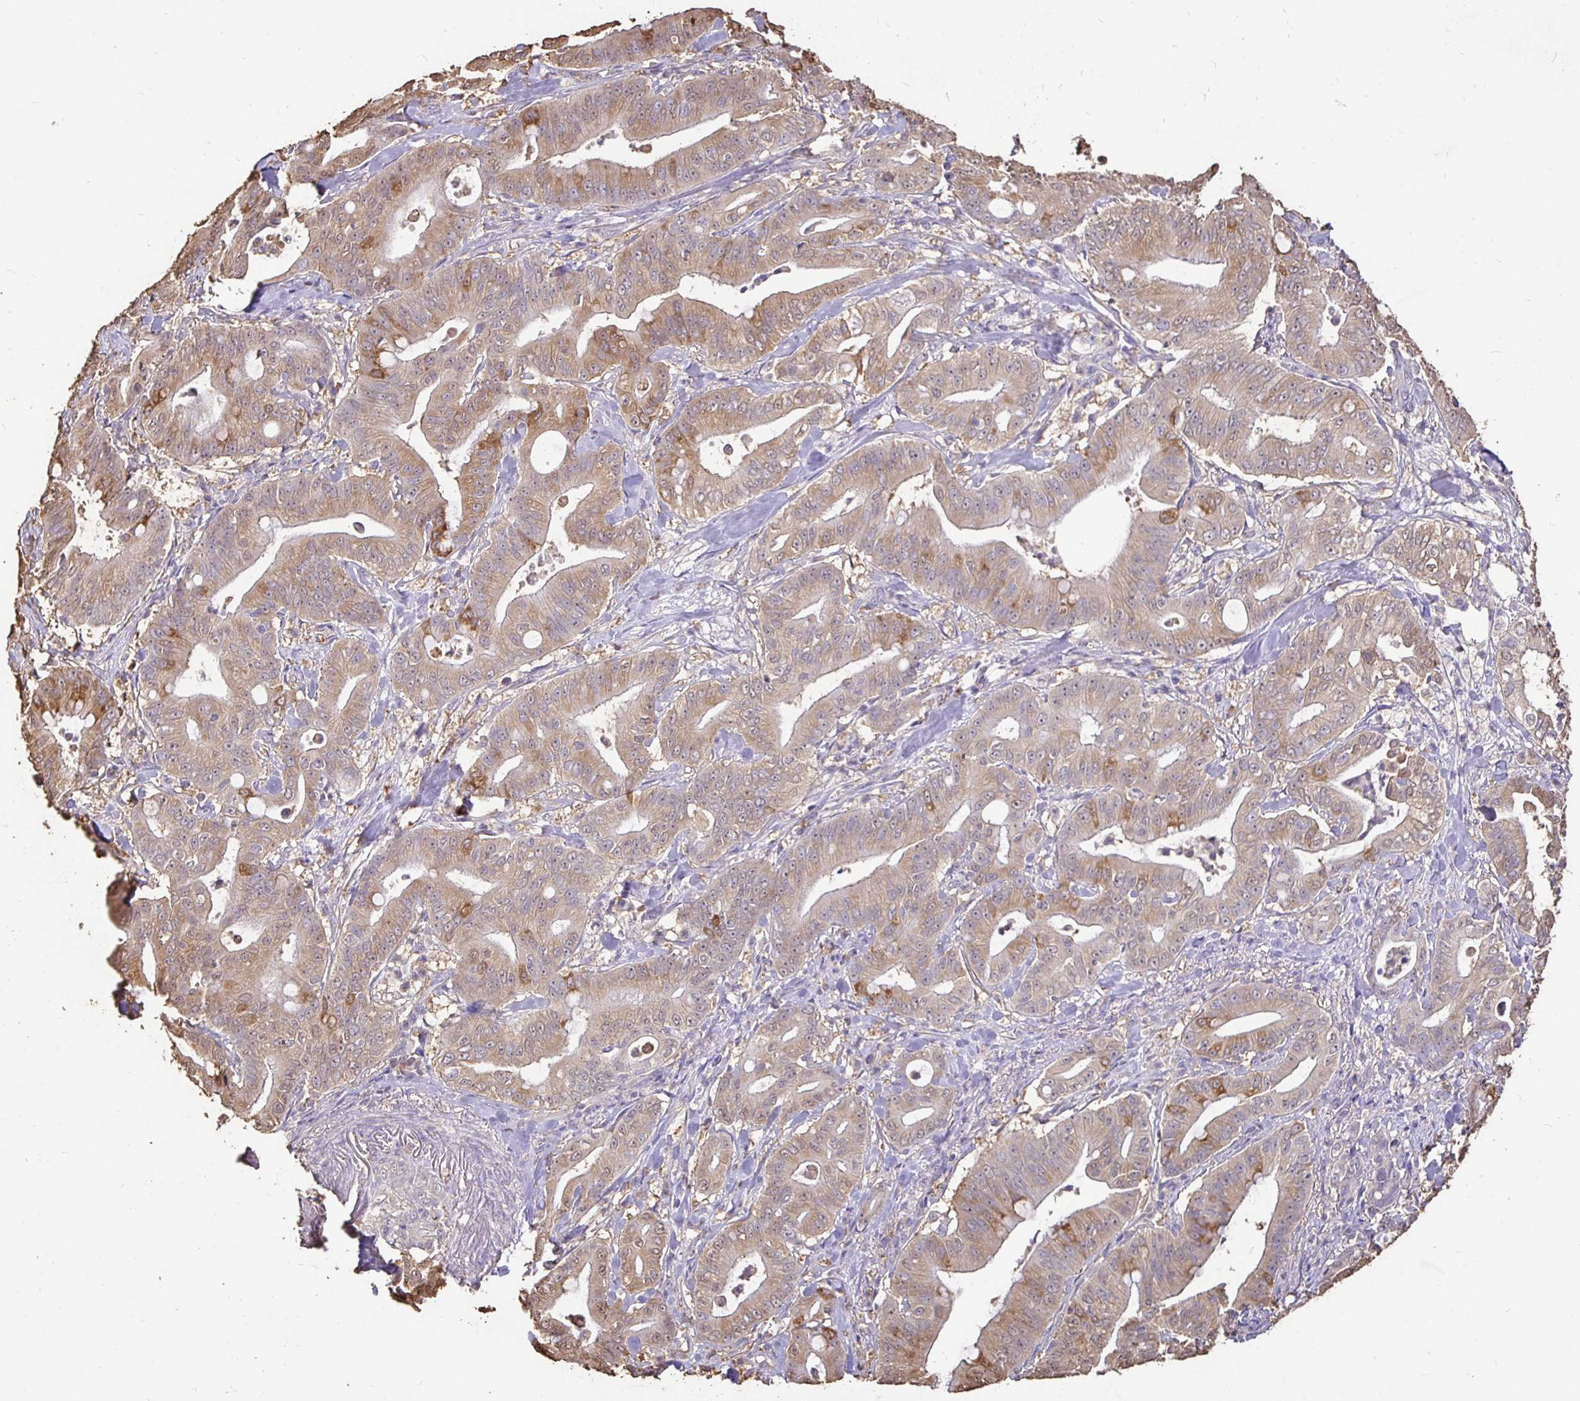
{"staining": {"intensity": "weak", "quantity": "25%-75%", "location": "cytoplasmic/membranous"}, "tissue": "pancreatic cancer", "cell_type": "Tumor cells", "image_type": "cancer", "snomed": [{"axis": "morphology", "description": "Adenocarcinoma, NOS"}, {"axis": "topography", "description": "Pancreas"}], "caption": "Protein expression by immunohistochemistry demonstrates weak cytoplasmic/membranous positivity in about 25%-75% of tumor cells in pancreatic adenocarcinoma.", "gene": "MAPK8IP3", "patient": {"sex": "male", "age": 71}}